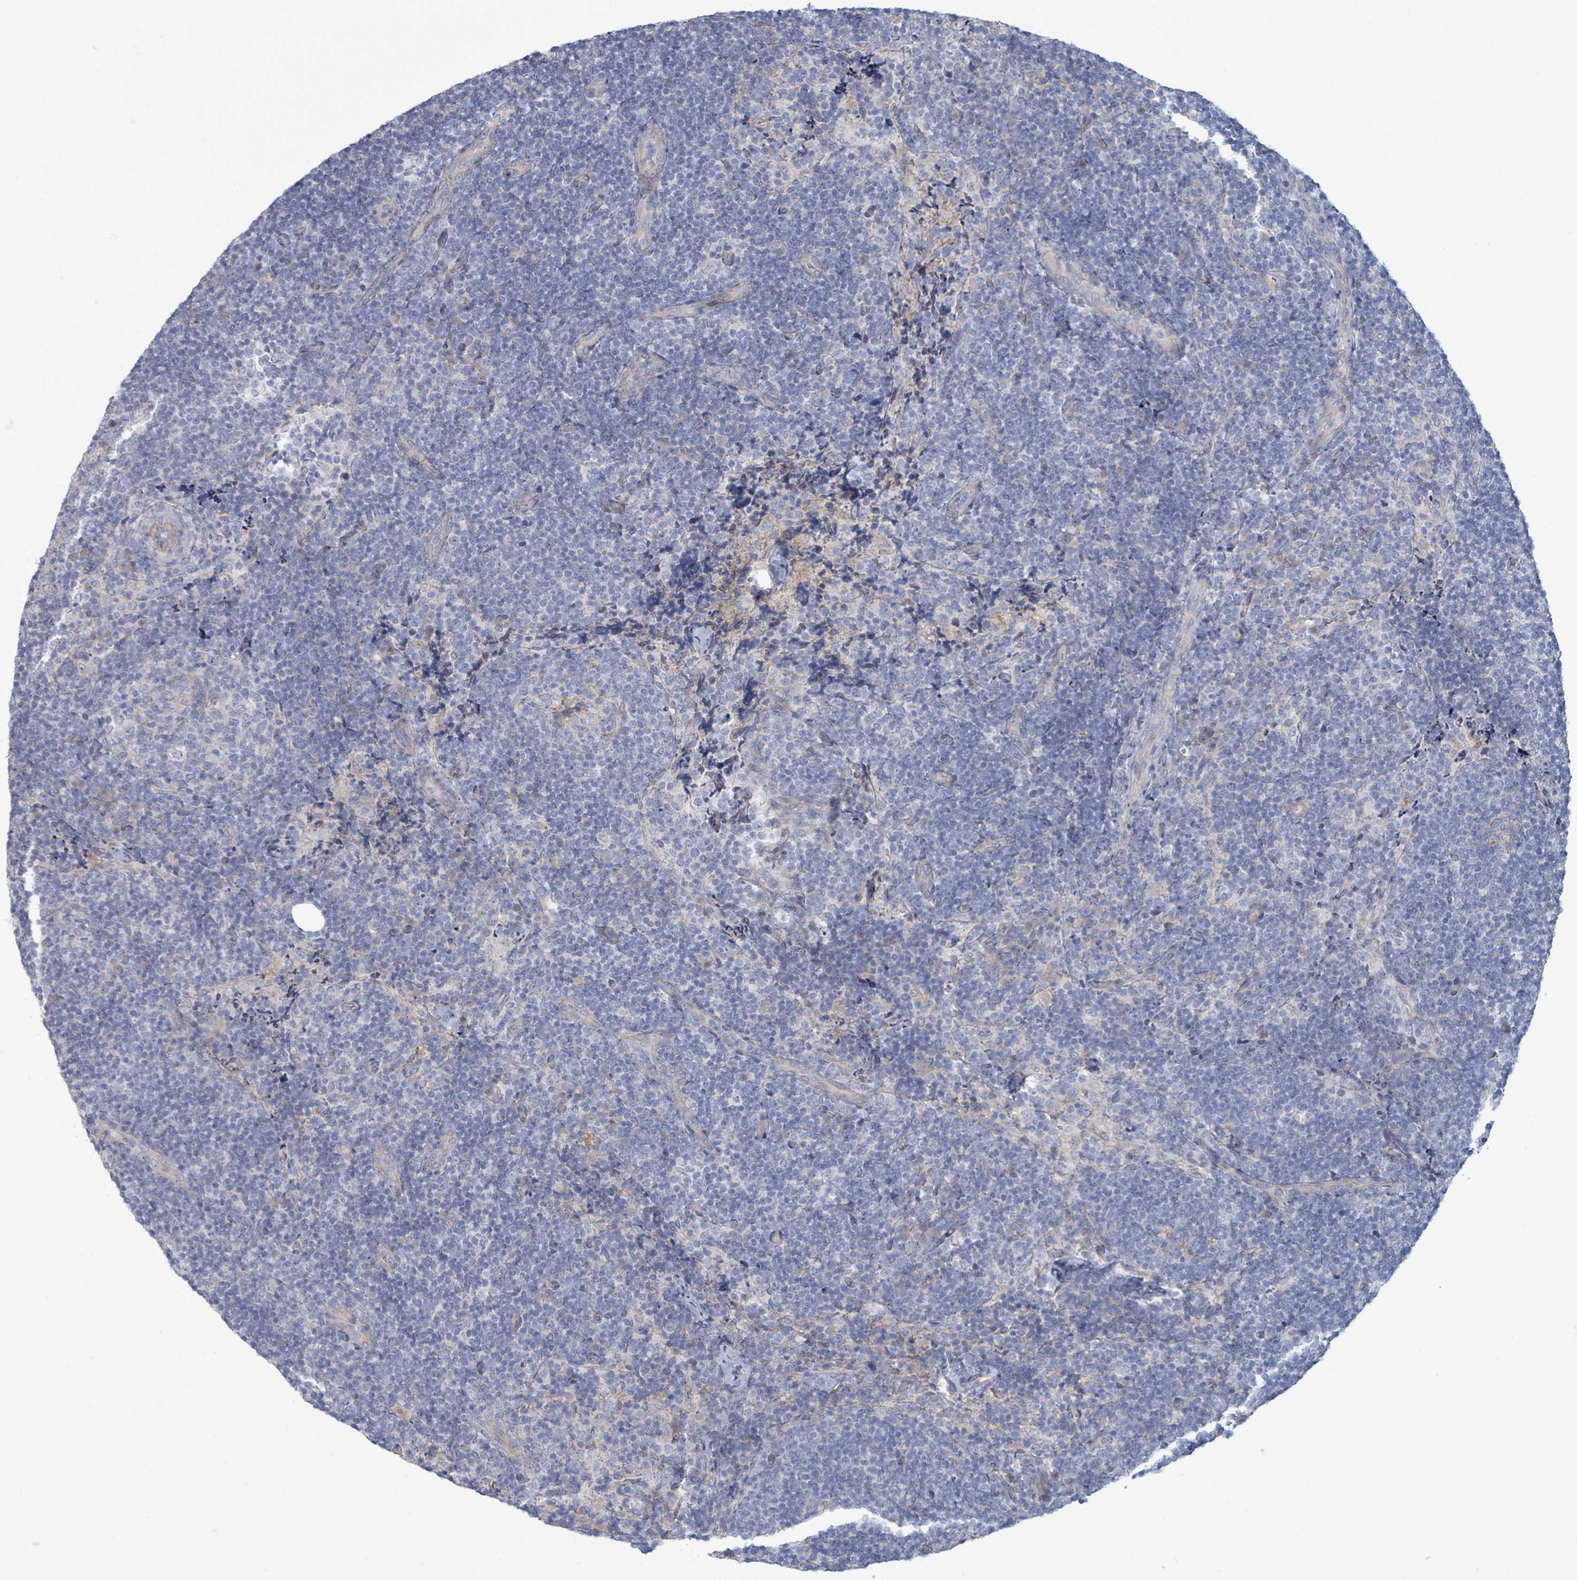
{"staining": {"intensity": "negative", "quantity": "none", "location": "none"}, "tissue": "lymph node", "cell_type": "Germinal center cells", "image_type": "normal", "snomed": [{"axis": "morphology", "description": "Normal tissue, NOS"}, {"axis": "topography", "description": "Lymph node"}], "caption": "An image of lymph node stained for a protein exhibits no brown staining in germinal center cells. Brightfield microscopy of immunohistochemistry (IHC) stained with DAB (3,3'-diaminobenzidine) (brown) and hematoxylin (blue), captured at high magnification.", "gene": "COL13A1", "patient": {"sex": "female", "age": 31}}